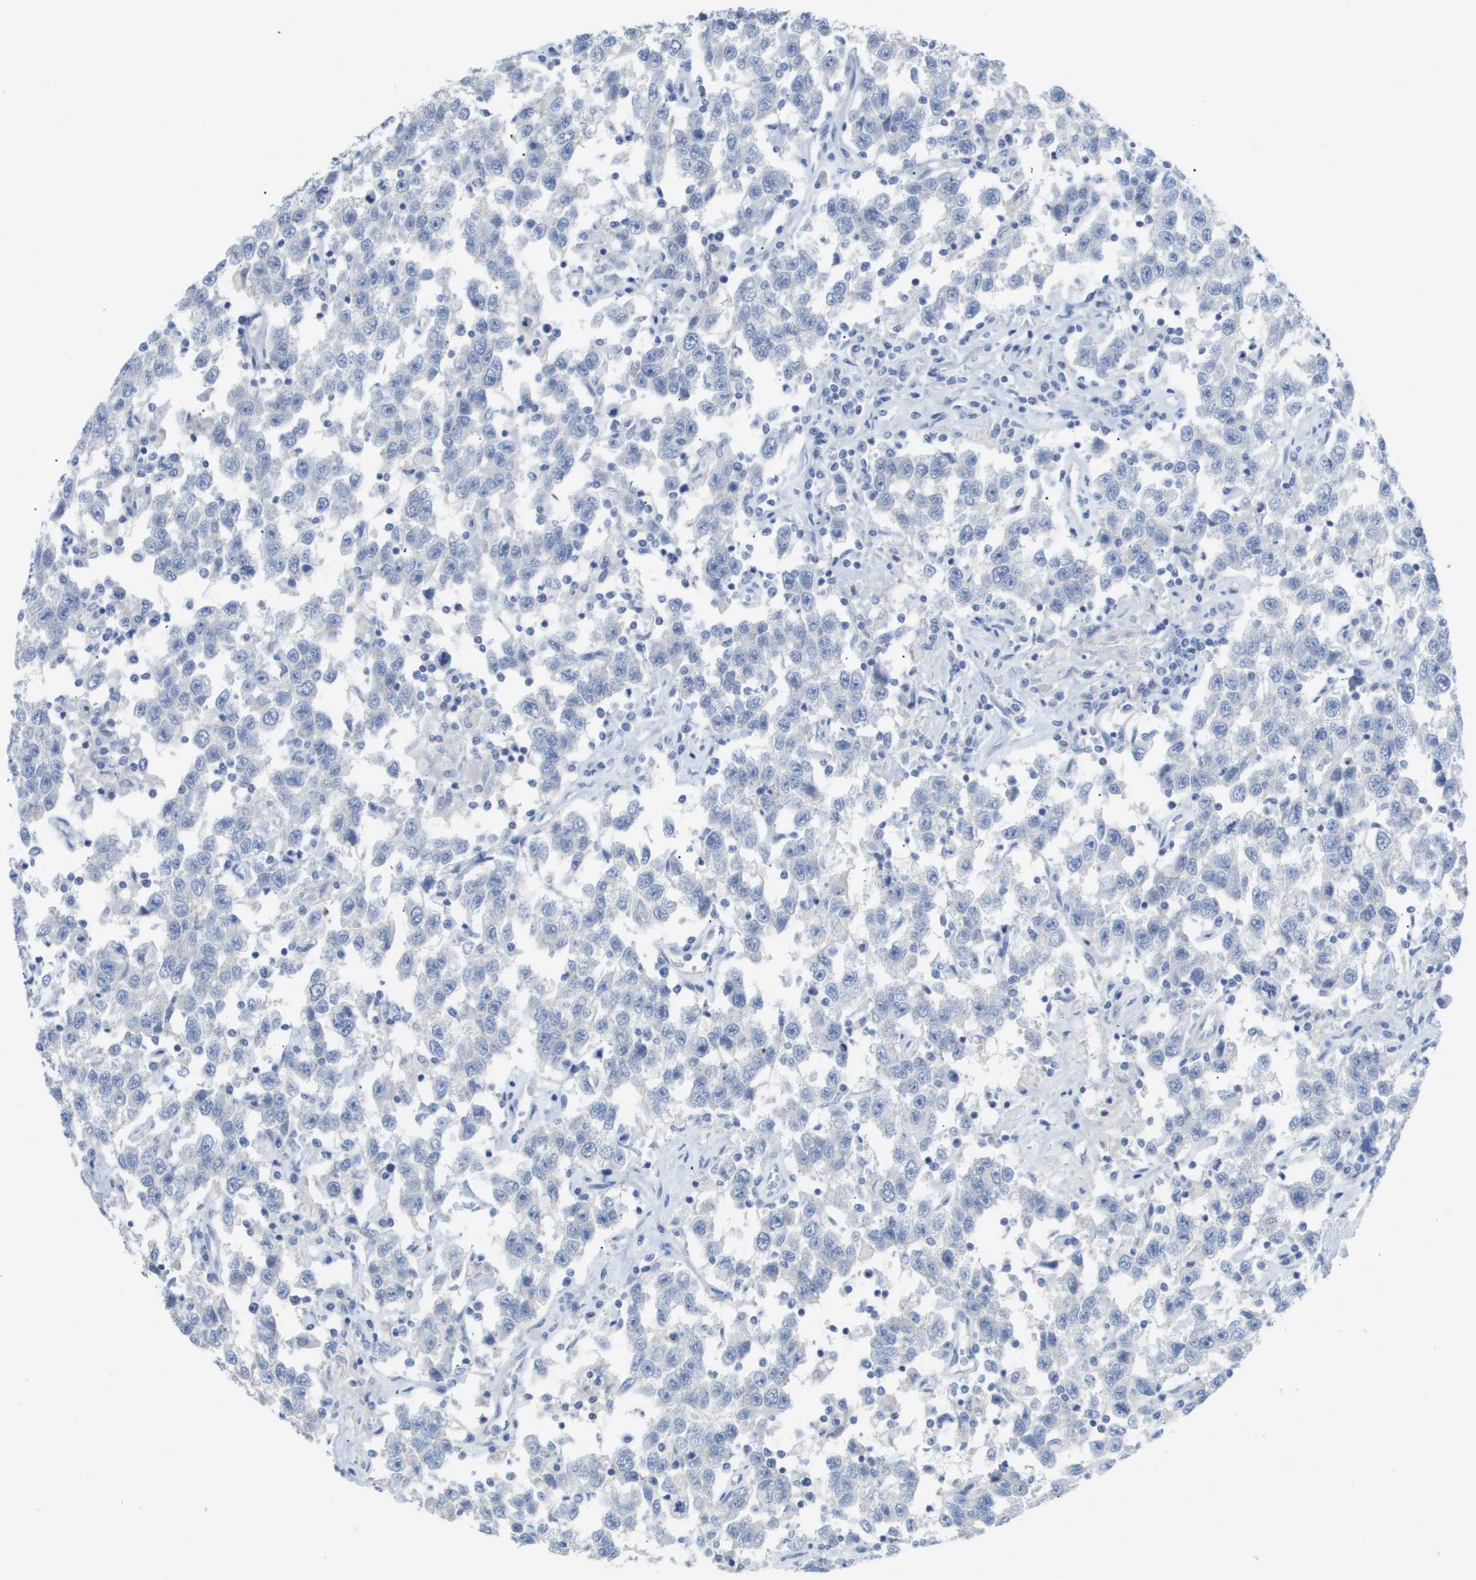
{"staining": {"intensity": "negative", "quantity": "none", "location": "none"}, "tissue": "testis cancer", "cell_type": "Tumor cells", "image_type": "cancer", "snomed": [{"axis": "morphology", "description": "Seminoma, NOS"}, {"axis": "topography", "description": "Testis"}], "caption": "A histopathology image of testis cancer (seminoma) stained for a protein demonstrates no brown staining in tumor cells.", "gene": "MYL3", "patient": {"sex": "male", "age": 41}}